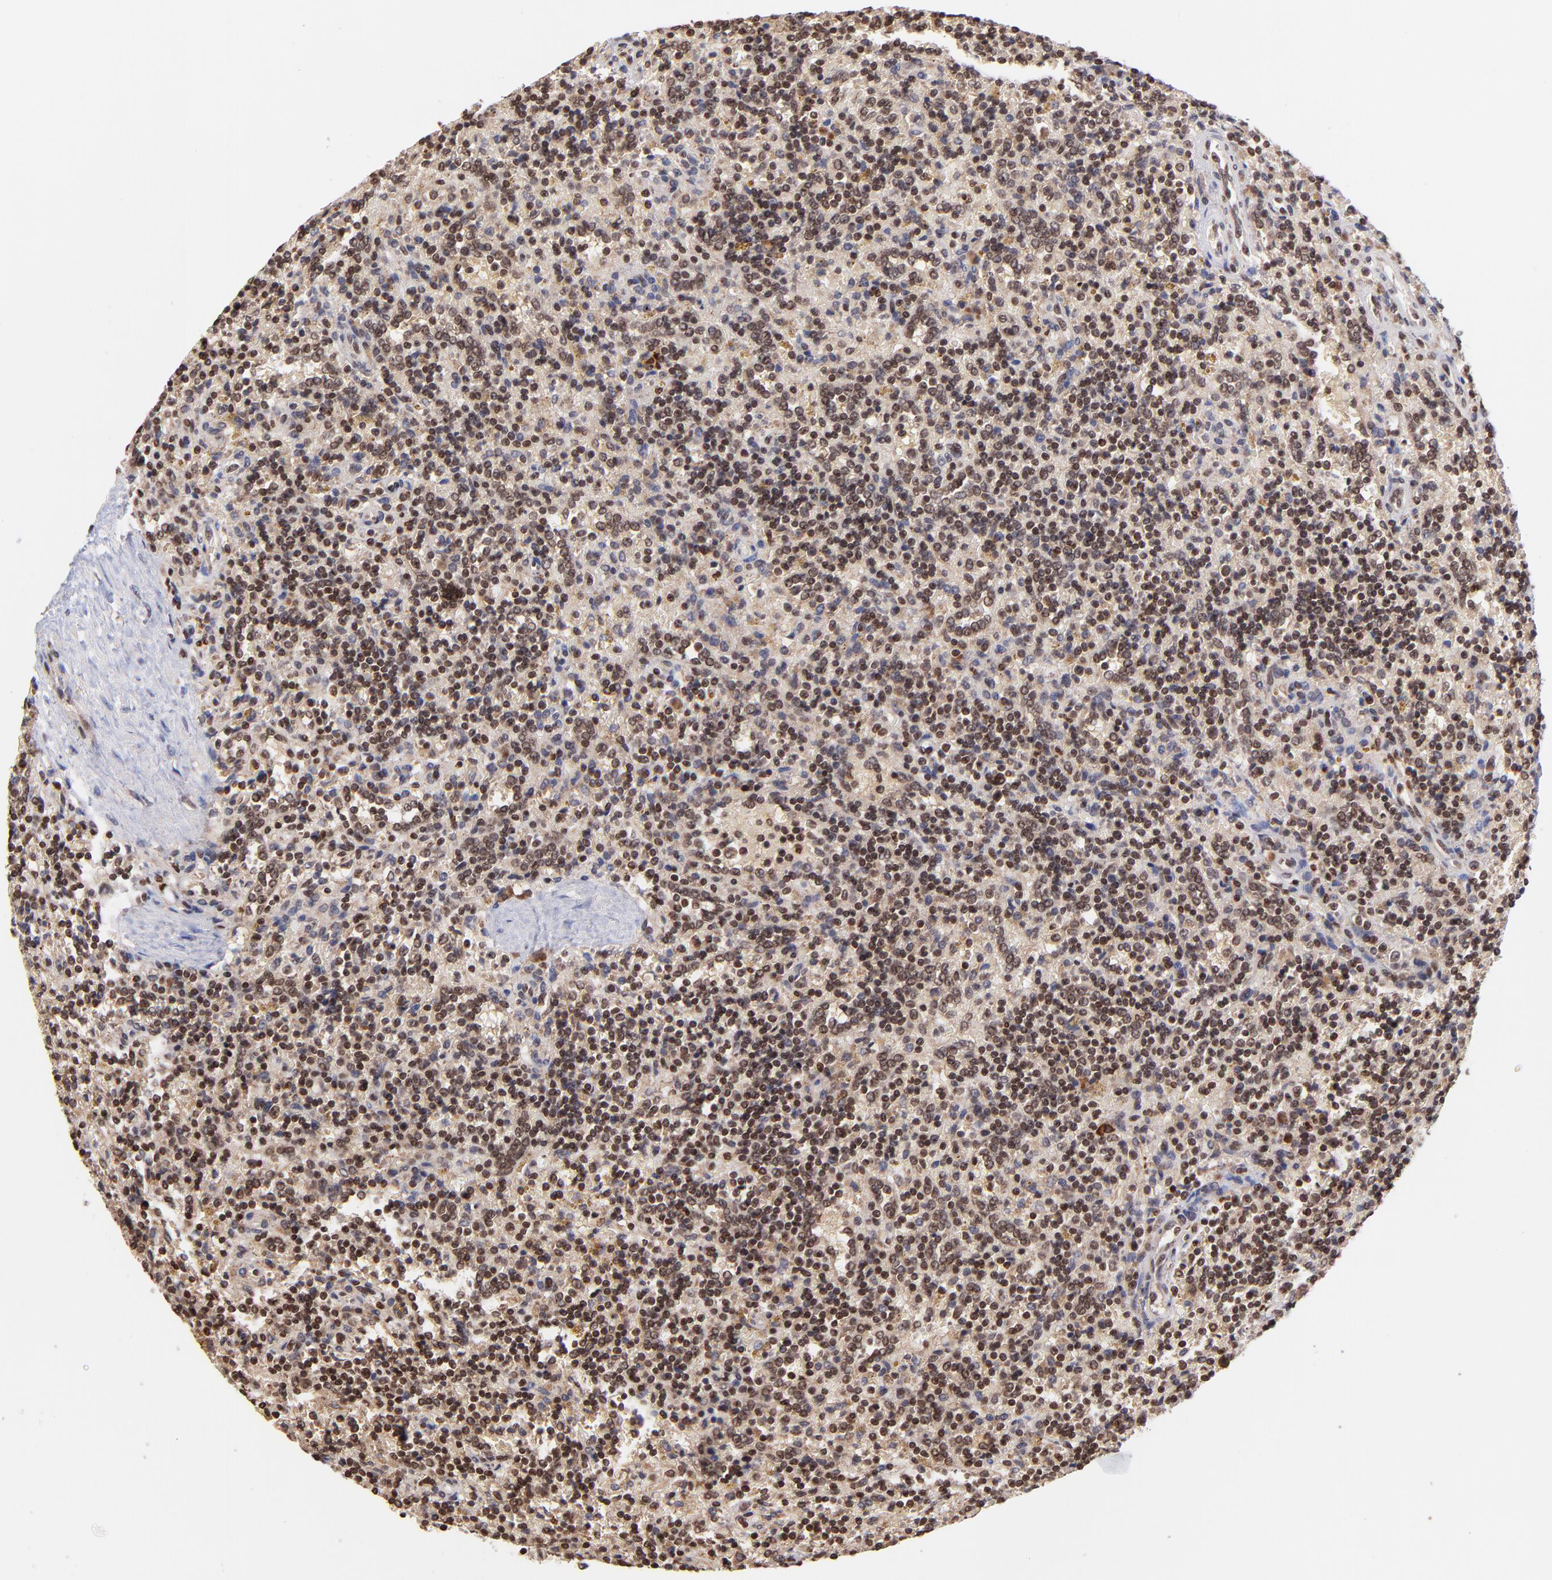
{"staining": {"intensity": "strong", "quantity": ">75%", "location": "nuclear"}, "tissue": "lymphoma", "cell_type": "Tumor cells", "image_type": "cancer", "snomed": [{"axis": "morphology", "description": "Malignant lymphoma, non-Hodgkin's type, Low grade"}, {"axis": "topography", "description": "Spleen"}], "caption": "IHC micrograph of human low-grade malignant lymphoma, non-Hodgkin's type stained for a protein (brown), which shows high levels of strong nuclear positivity in about >75% of tumor cells.", "gene": "WDR25", "patient": {"sex": "male", "age": 67}}